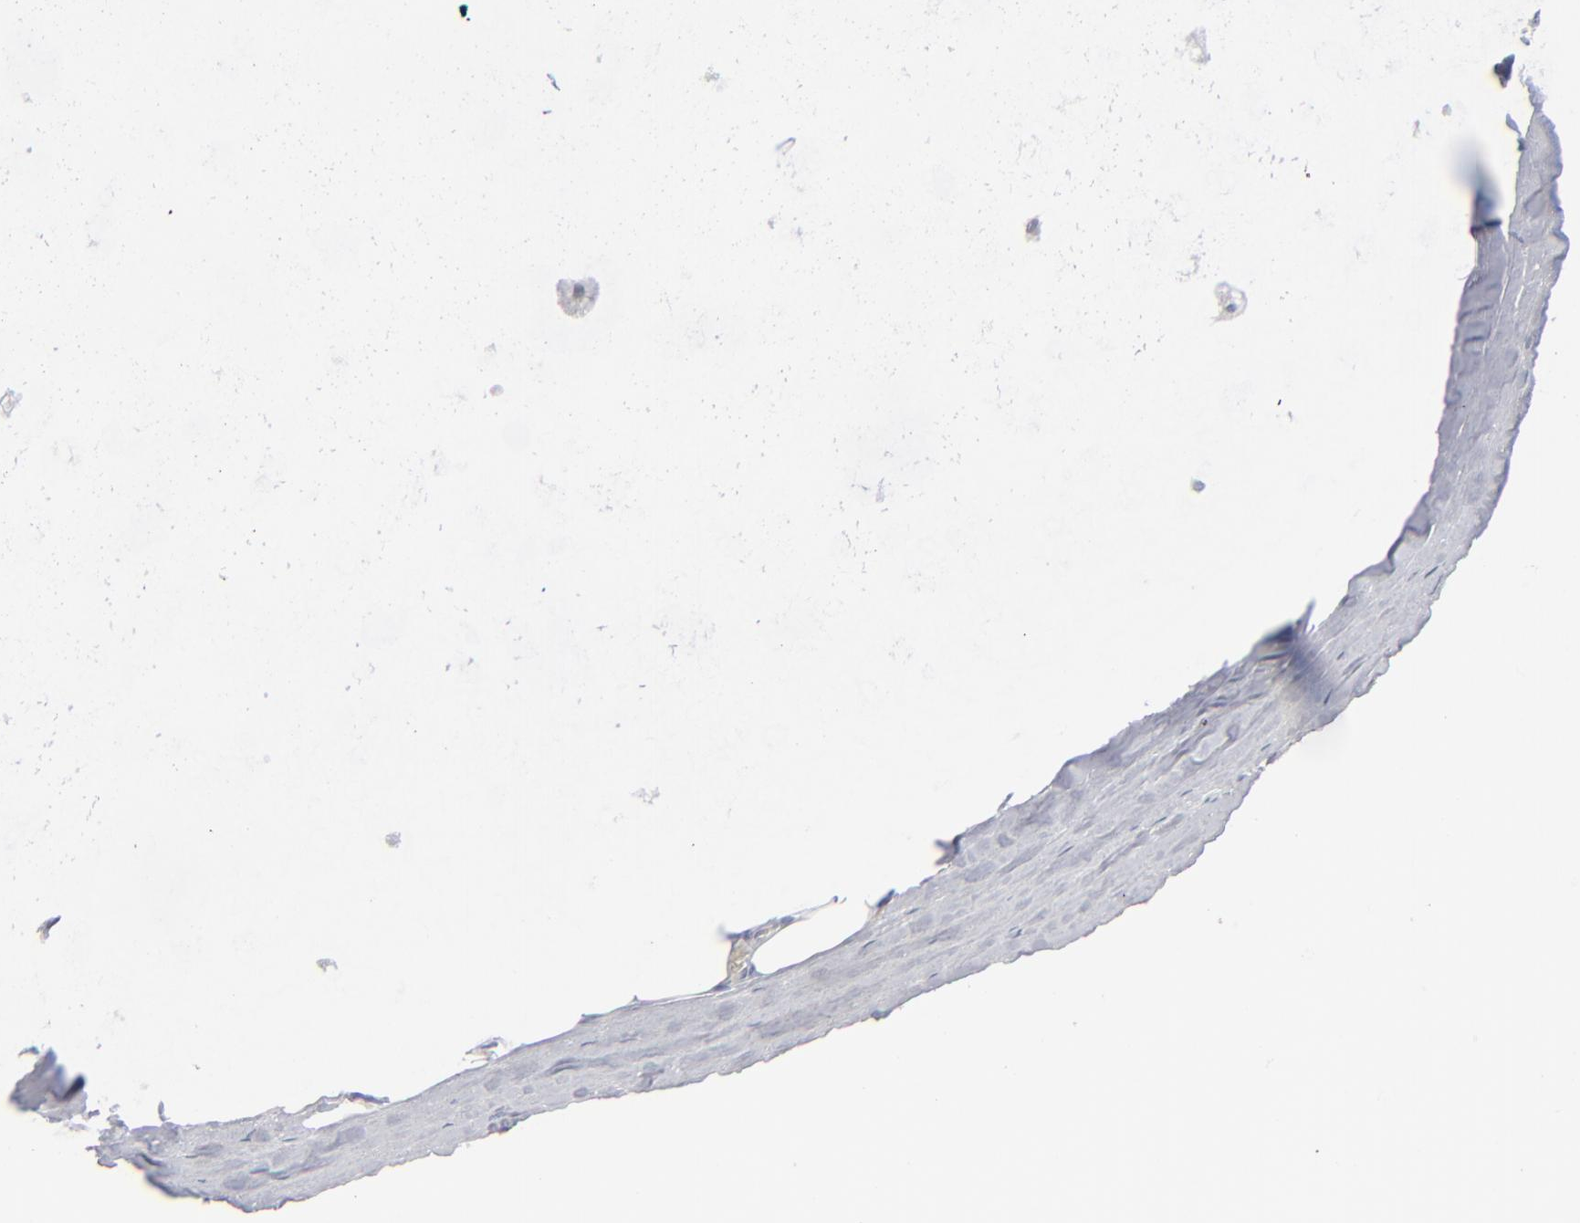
{"staining": {"intensity": "negative", "quantity": "none", "location": "none"}, "tissue": "nasopharynx", "cell_type": "Respiratory epithelial cells", "image_type": "normal", "snomed": [{"axis": "morphology", "description": "Normal tissue, NOS"}, {"axis": "topography", "description": "Nasopharynx"}], "caption": "Immunohistochemistry (IHC) histopathology image of unremarkable nasopharynx: nasopharynx stained with DAB demonstrates no significant protein positivity in respiratory epithelial cells. The staining was performed using DAB to visualize the protein expression in brown, while the nuclei were stained in blue with hematoxylin (Magnification: 20x).", "gene": "POF1B", "patient": {"sex": "male", "age": 56}}